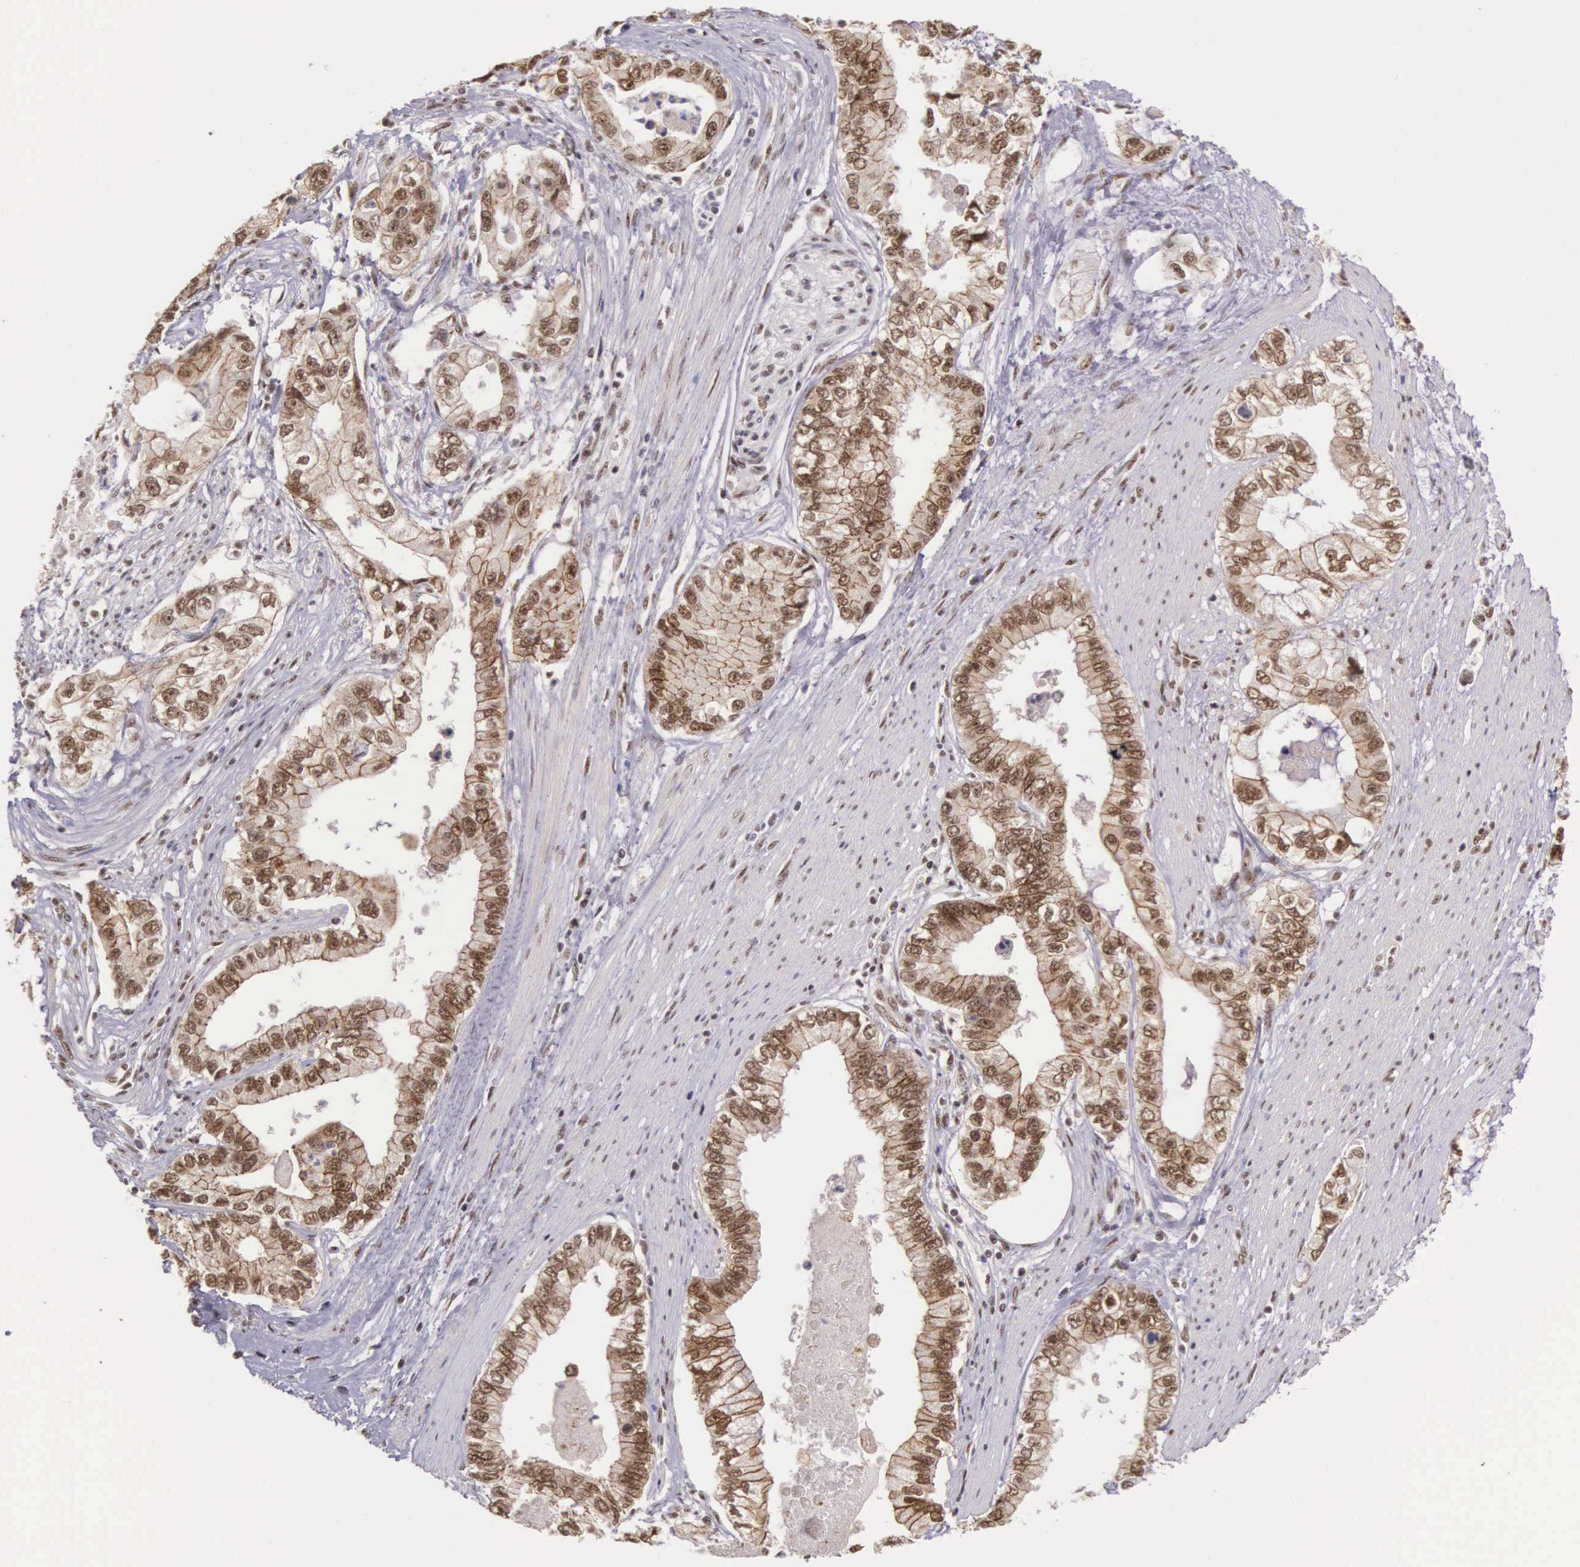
{"staining": {"intensity": "moderate", "quantity": ">75%", "location": "cytoplasmic/membranous,nuclear"}, "tissue": "pancreatic cancer", "cell_type": "Tumor cells", "image_type": "cancer", "snomed": [{"axis": "morphology", "description": "Adenocarcinoma, NOS"}, {"axis": "topography", "description": "Pancreas"}, {"axis": "topography", "description": "Stomach, upper"}], "caption": "A histopathology image of human pancreatic cancer stained for a protein exhibits moderate cytoplasmic/membranous and nuclear brown staining in tumor cells.", "gene": "POLR2F", "patient": {"sex": "male", "age": 77}}